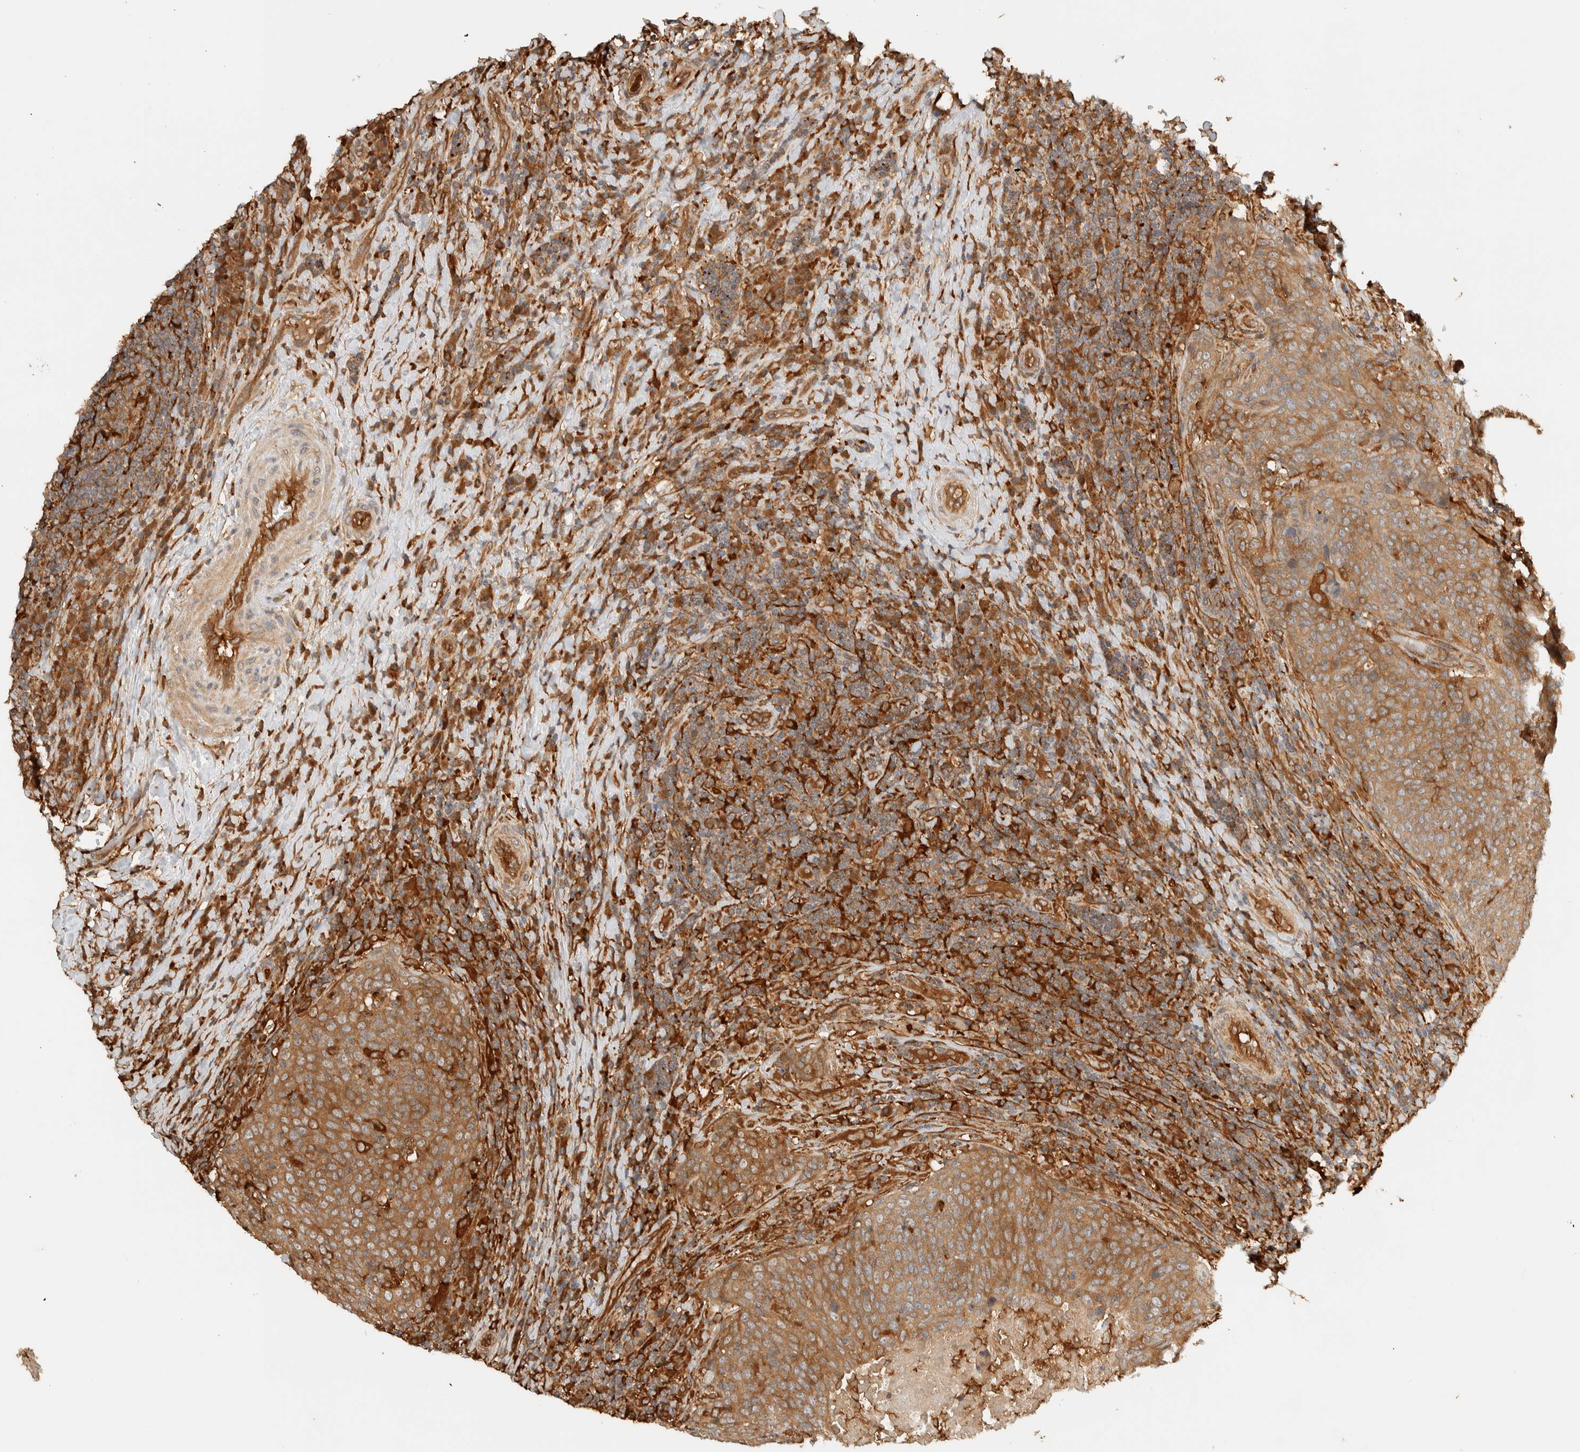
{"staining": {"intensity": "moderate", "quantity": ">75%", "location": "cytoplasmic/membranous"}, "tissue": "head and neck cancer", "cell_type": "Tumor cells", "image_type": "cancer", "snomed": [{"axis": "morphology", "description": "Squamous cell carcinoma, NOS"}, {"axis": "morphology", "description": "Squamous cell carcinoma, metastatic, NOS"}, {"axis": "topography", "description": "Lymph node"}, {"axis": "topography", "description": "Head-Neck"}], "caption": "Human head and neck cancer stained for a protein (brown) shows moderate cytoplasmic/membranous positive staining in approximately >75% of tumor cells.", "gene": "TMEM192", "patient": {"sex": "male", "age": 62}}